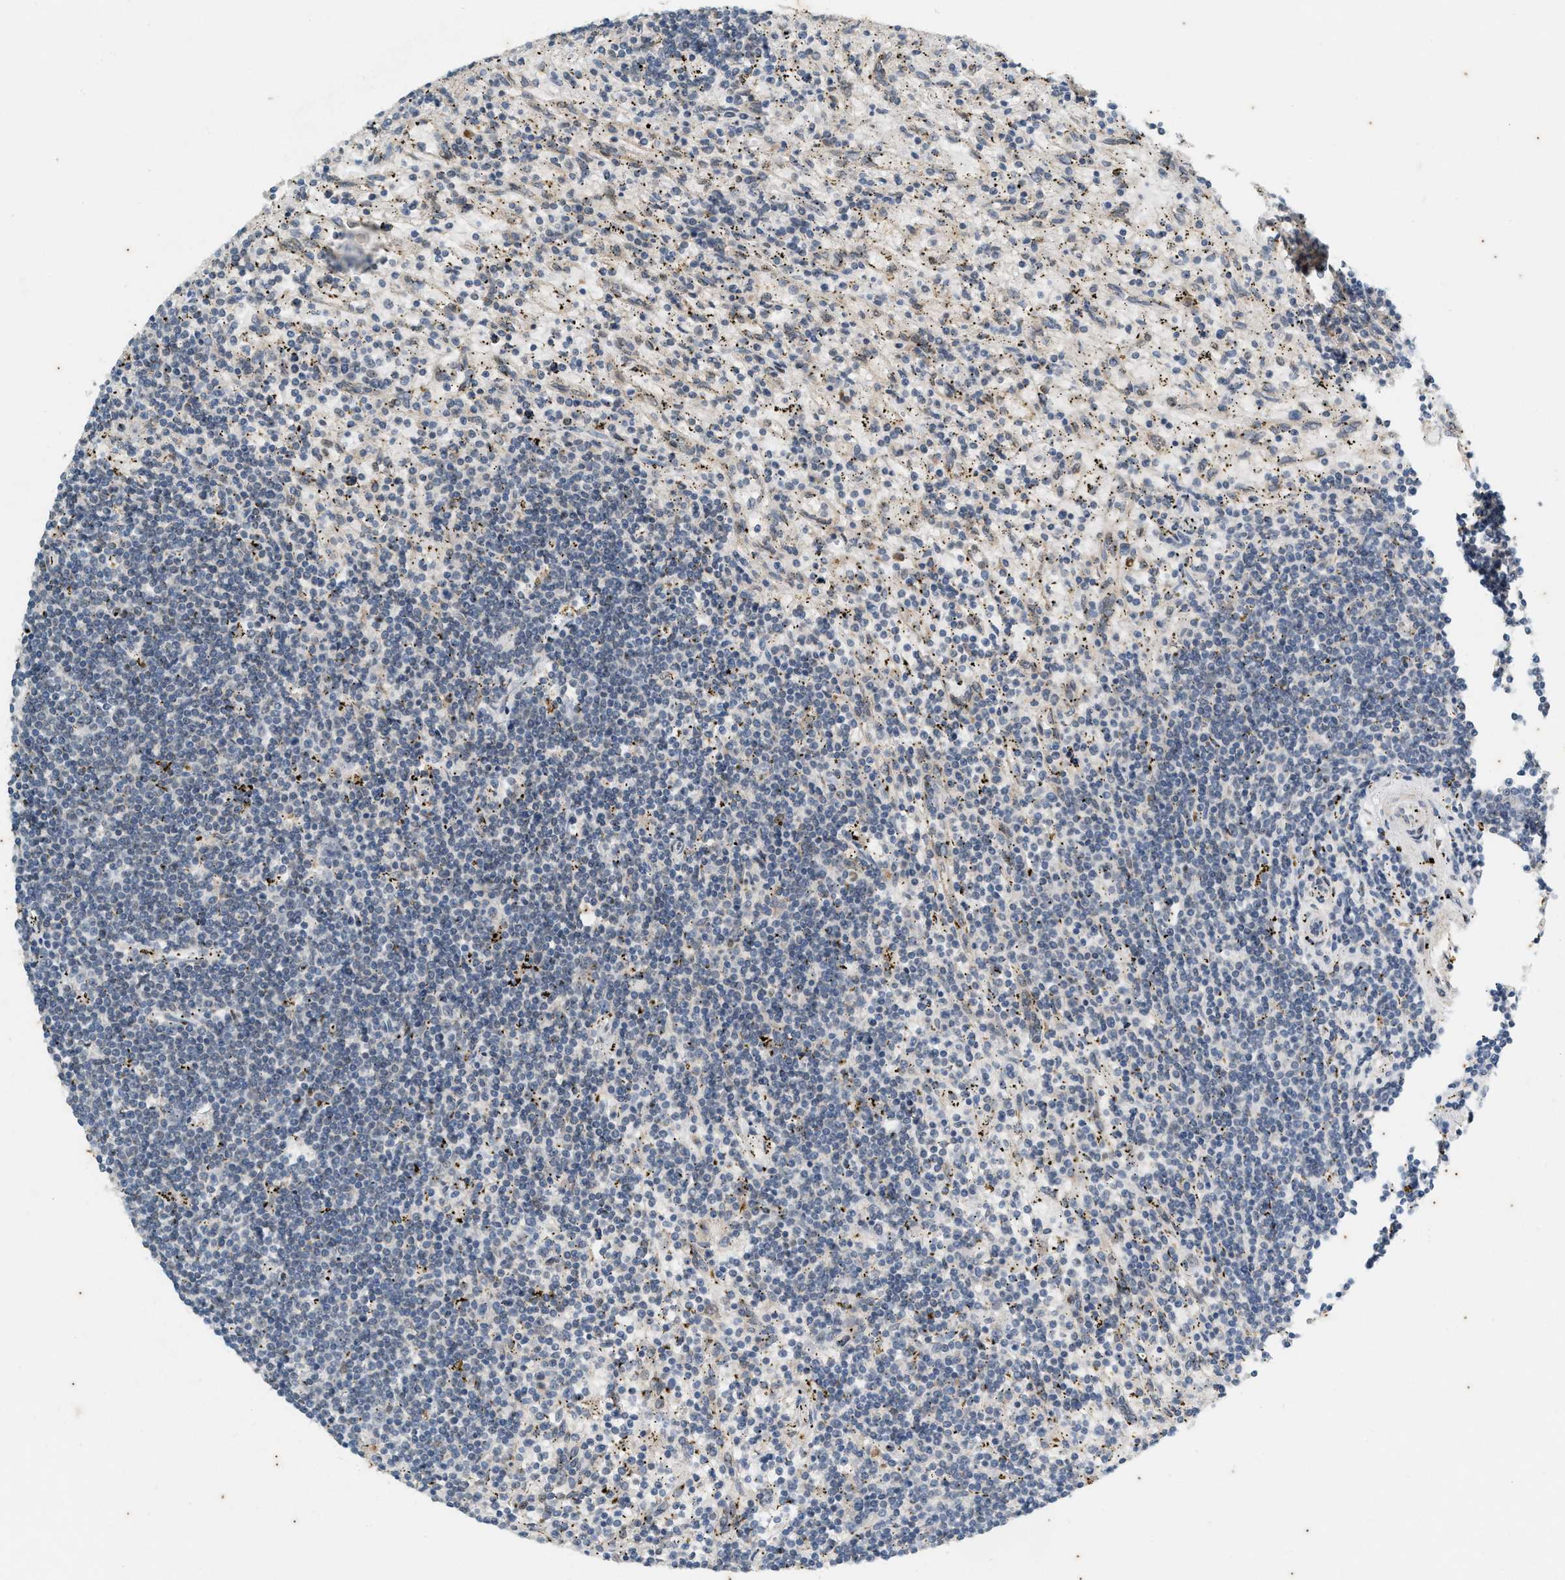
{"staining": {"intensity": "negative", "quantity": "none", "location": "none"}, "tissue": "lymphoma", "cell_type": "Tumor cells", "image_type": "cancer", "snomed": [{"axis": "morphology", "description": "Malignant lymphoma, non-Hodgkin's type, Low grade"}, {"axis": "topography", "description": "Spleen"}], "caption": "Immunohistochemistry histopathology image of human lymphoma stained for a protein (brown), which demonstrates no positivity in tumor cells.", "gene": "CHPF2", "patient": {"sex": "male", "age": 76}}